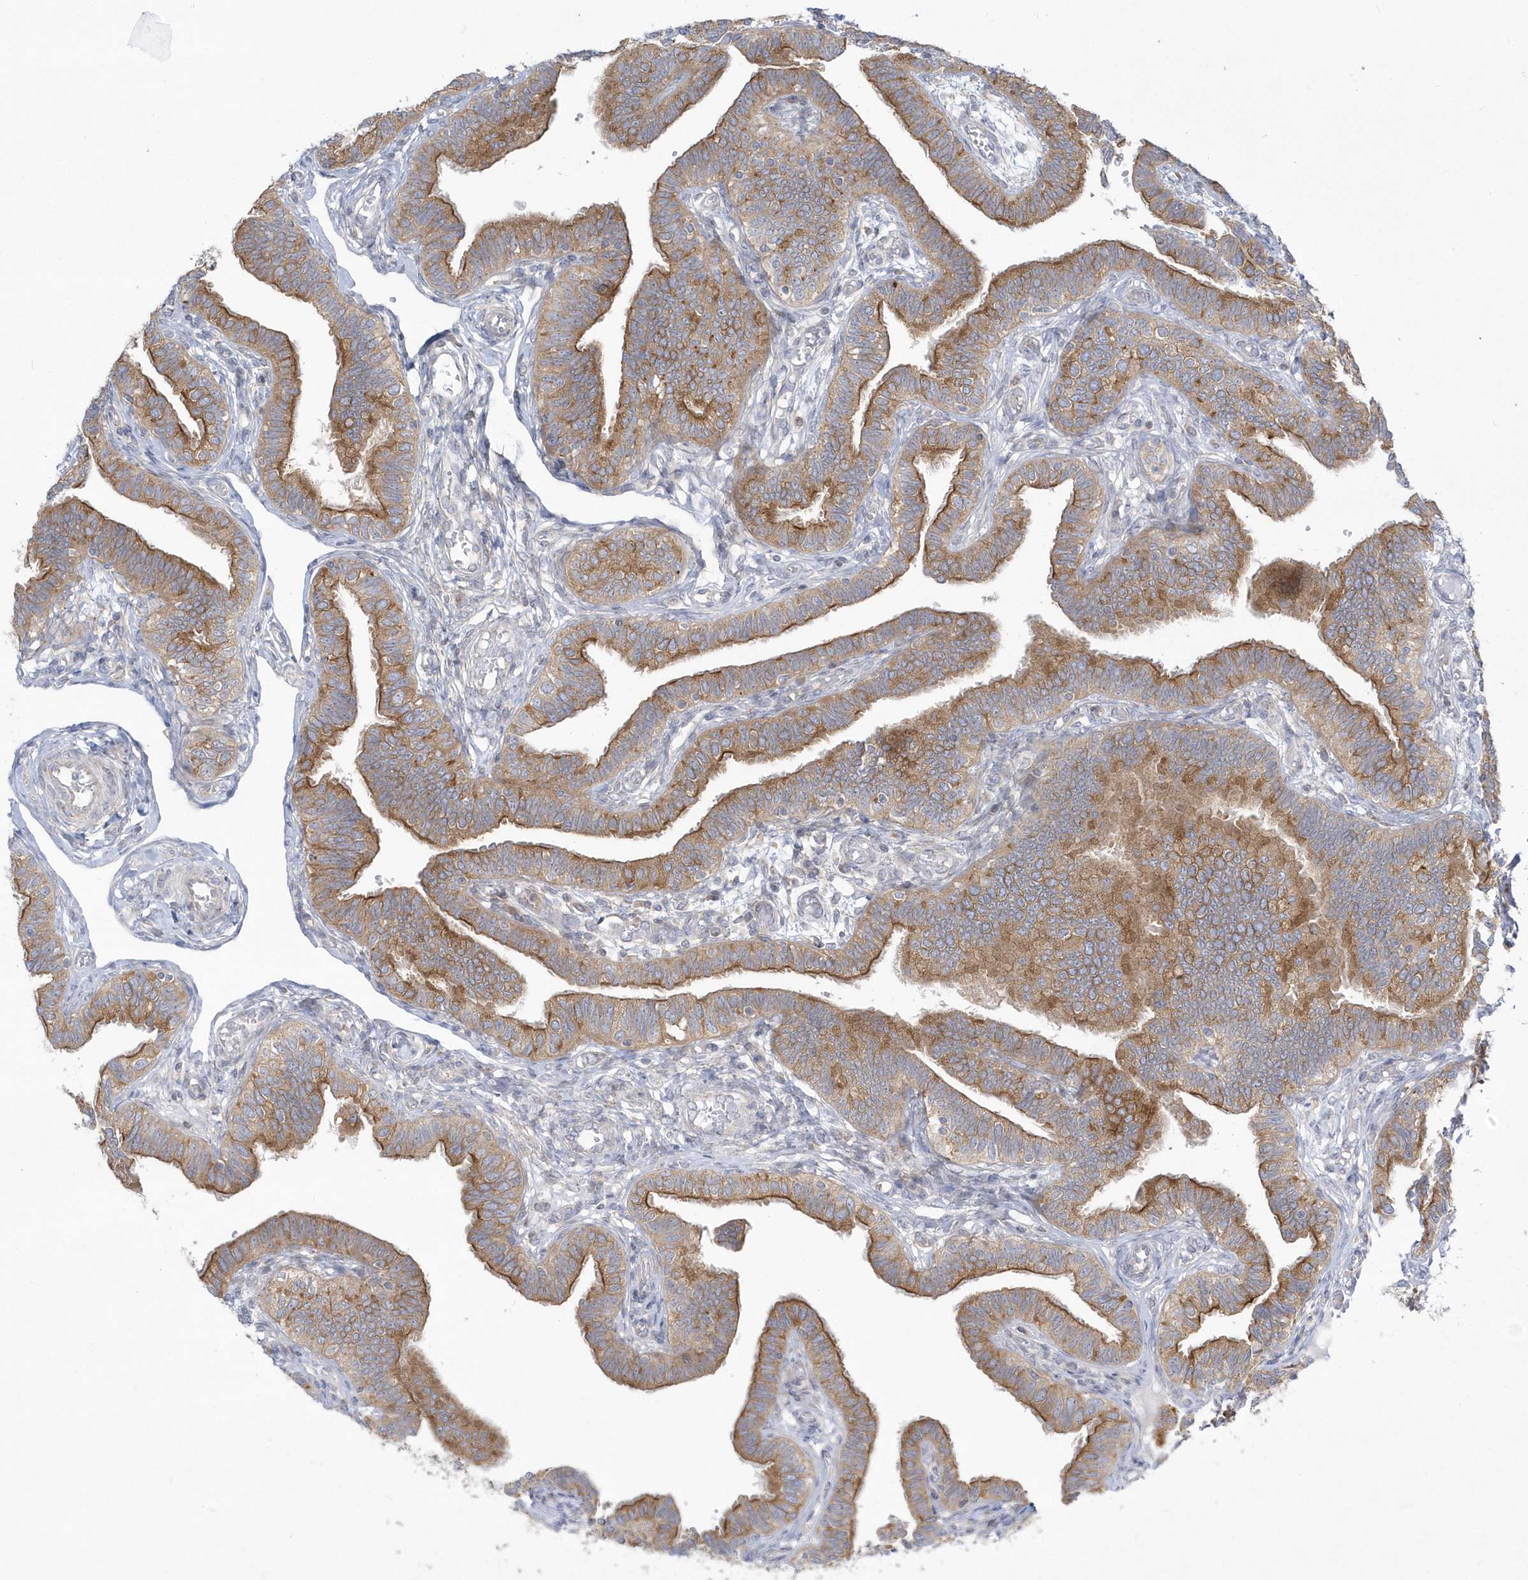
{"staining": {"intensity": "strong", "quantity": ">75%", "location": "cytoplasmic/membranous"}, "tissue": "fallopian tube", "cell_type": "Glandular cells", "image_type": "normal", "snomed": [{"axis": "morphology", "description": "Normal tissue, NOS"}, {"axis": "topography", "description": "Fallopian tube"}], "caption": "Strong cytoplasmic/membranous protein staining is identified in approximately >75% of glandular cells in fallopian tube. (DAB (3,3'-diaminobenzidine) IHC, brown staining for protein, blue staining for nuclei).", "gene": "DNAJC18", "patient": {"sex": "female", "age": 39}}